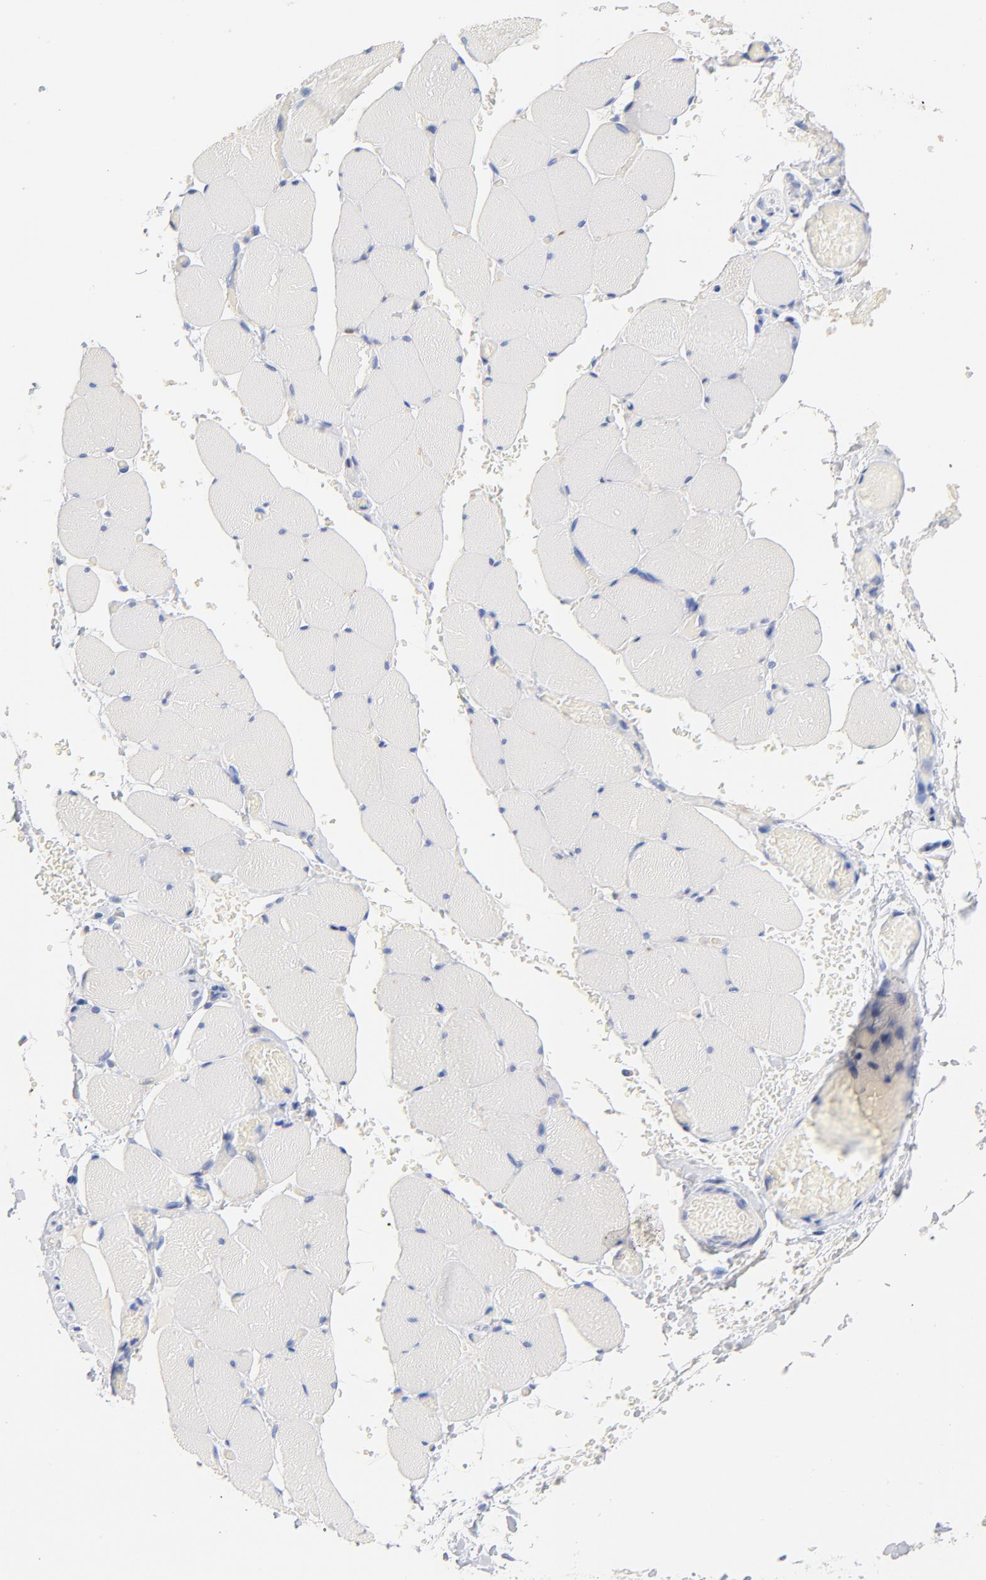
{"staining": {"intensity": "negative", "quantity": "none", "location": "none"}, "tissue": "skeletal muscle", "cell_type": "Myocytes", "image_type": "normal", "snomed": [{"axis": "morphology", "description": "Normal tissue, NOS"}, {"axis": "topography", "description": "Skeletal muscle"}, {"axis": "topography", "description": "Soft tissue"}], "caption": "This is an IHC image of normal human skeletal muscle. There is no expression in myocytes.", "gene": "CPS1", "patient": {"sex": "female", "age": 58}}